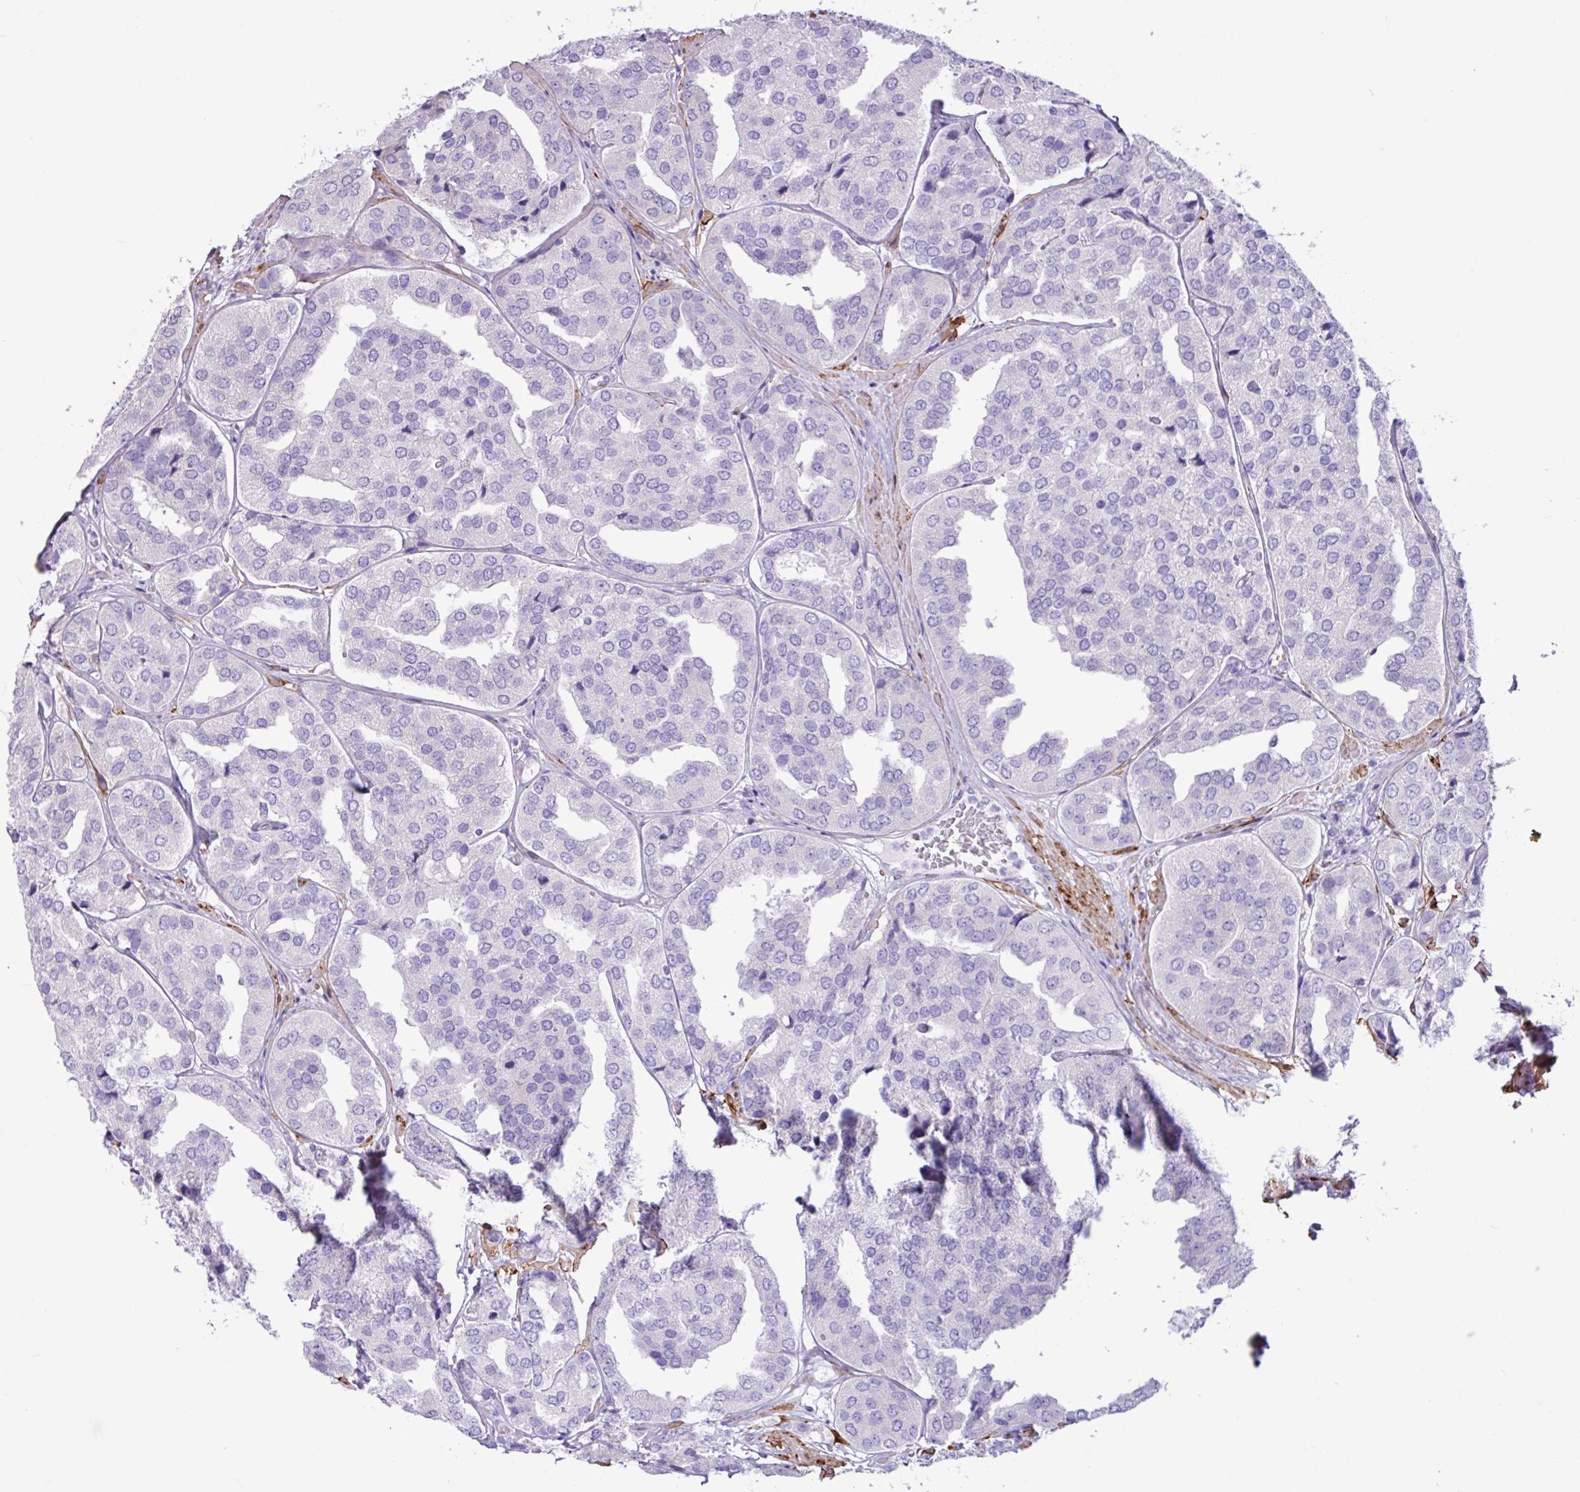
{"staining": {"intensity": "negative", "quantity": "none", "location": "none"}, "tissue": "prostate cancer", "cell_type": "Tumor cells", "image_type": "cancer", "snomed": [{"axis": "morphology", "description": "Adenocarcinoma, High grade"}, {"axis": "topography", "description": "Prostate"}], "caption": "IHC of human prostate adenocarcinoma (high-grade) exhibits no positivity in tumor cells. Brightfield microscopy of immunohistochemistry stained with DAB (brown) and hematoxylin (blue), captured at high magnification.", "gene": "SLC38A1", "patient": {"sex": "male", "age": 63}}